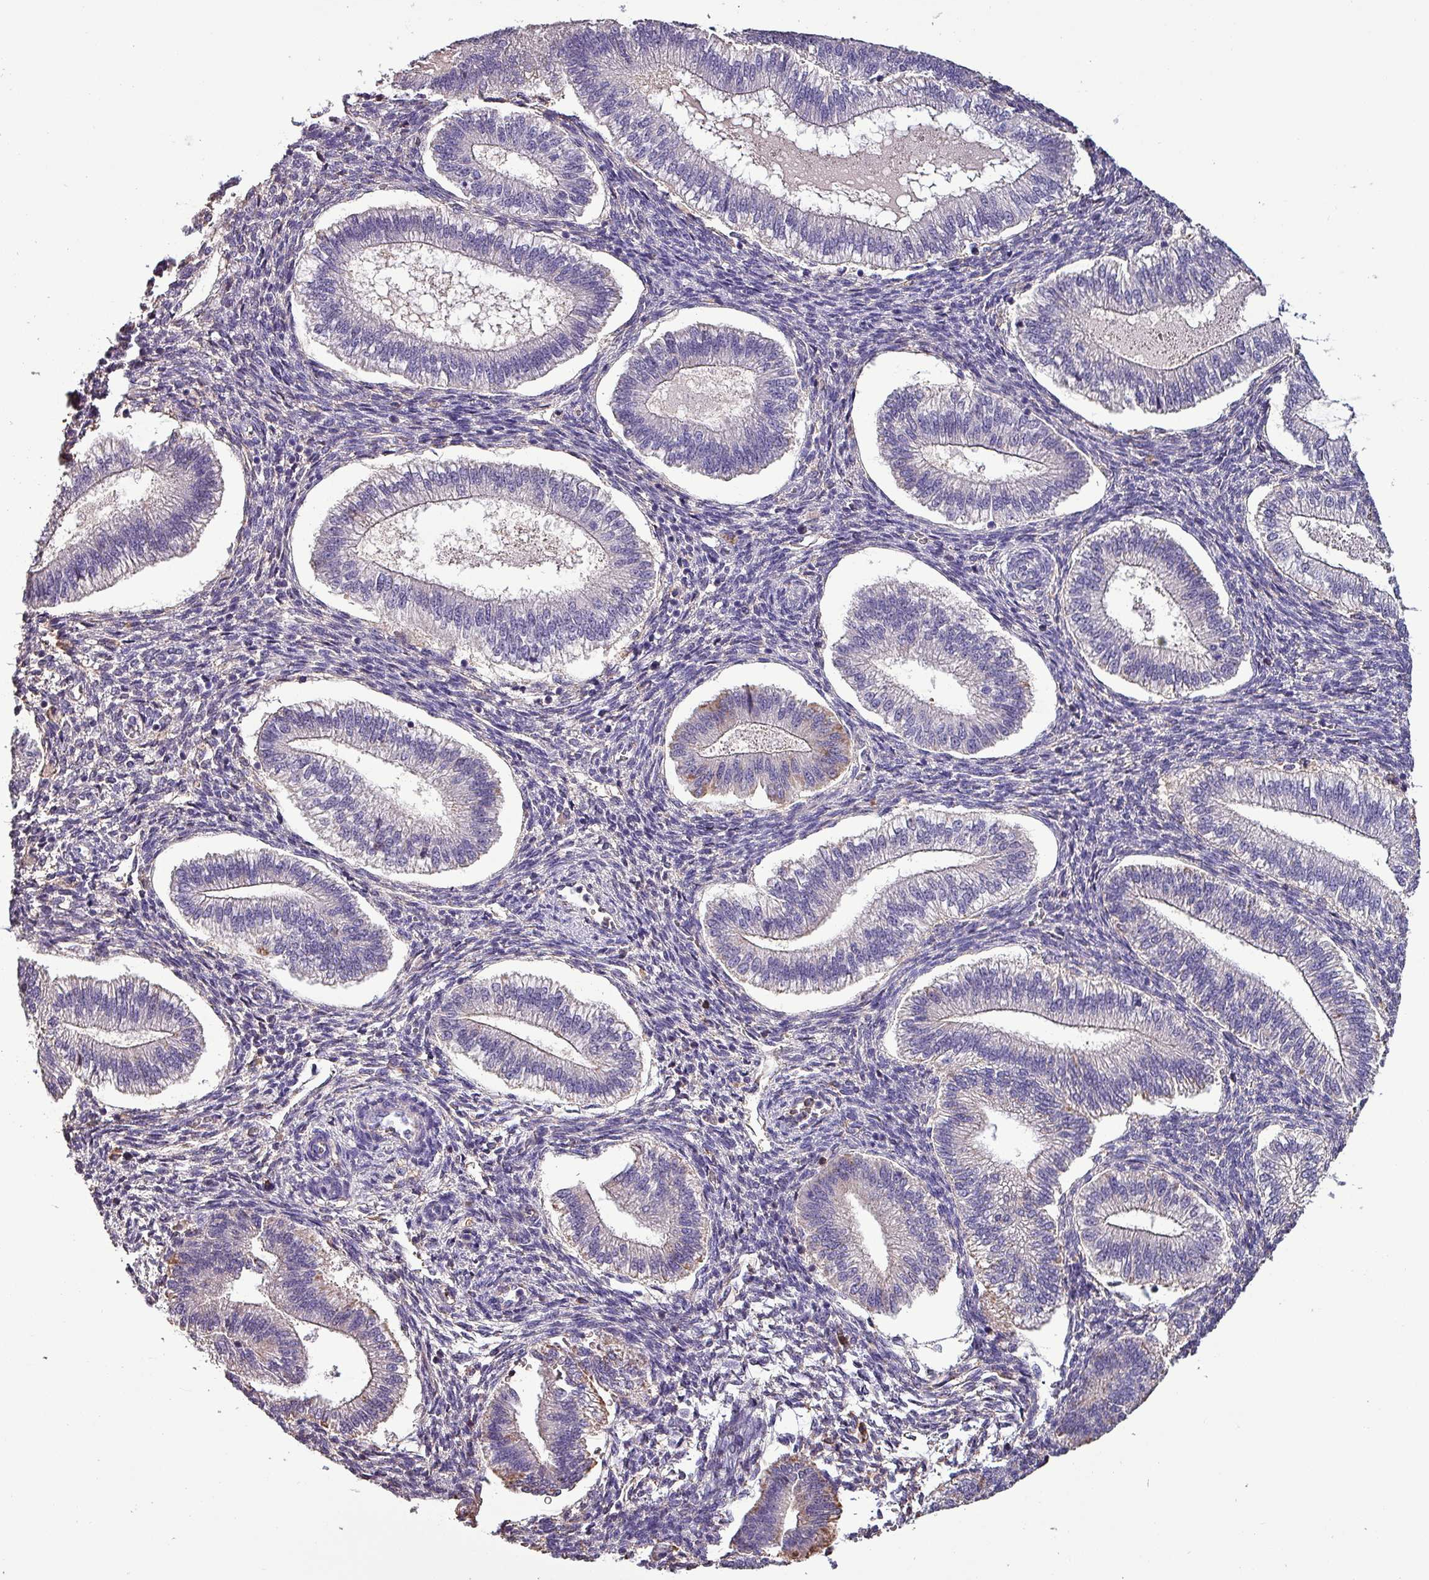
{"staining": {"intensity": "negative", "quantity": "none", "location": "none"}, "tissue": "endometrium", "cell_type": "Cells in endometrial stroma", "image_type": "normal", "snomed": [{"axis": "morphology", "description": "Normal tissue, NOS"}, {"axis": "topography", "description": "Endometrium"}], "caption": "An image of human endometrium is negative for staining in cells in endometrial stroma. (Stains: DAB (3,3'-diaminobenzidine) immunohistochemistry with hematoxylin counter stain, Microscopy: brightfield microscopy at high magnification).", "gene": "HTRA4", "patient": {"sex": "female", "age": 25}}